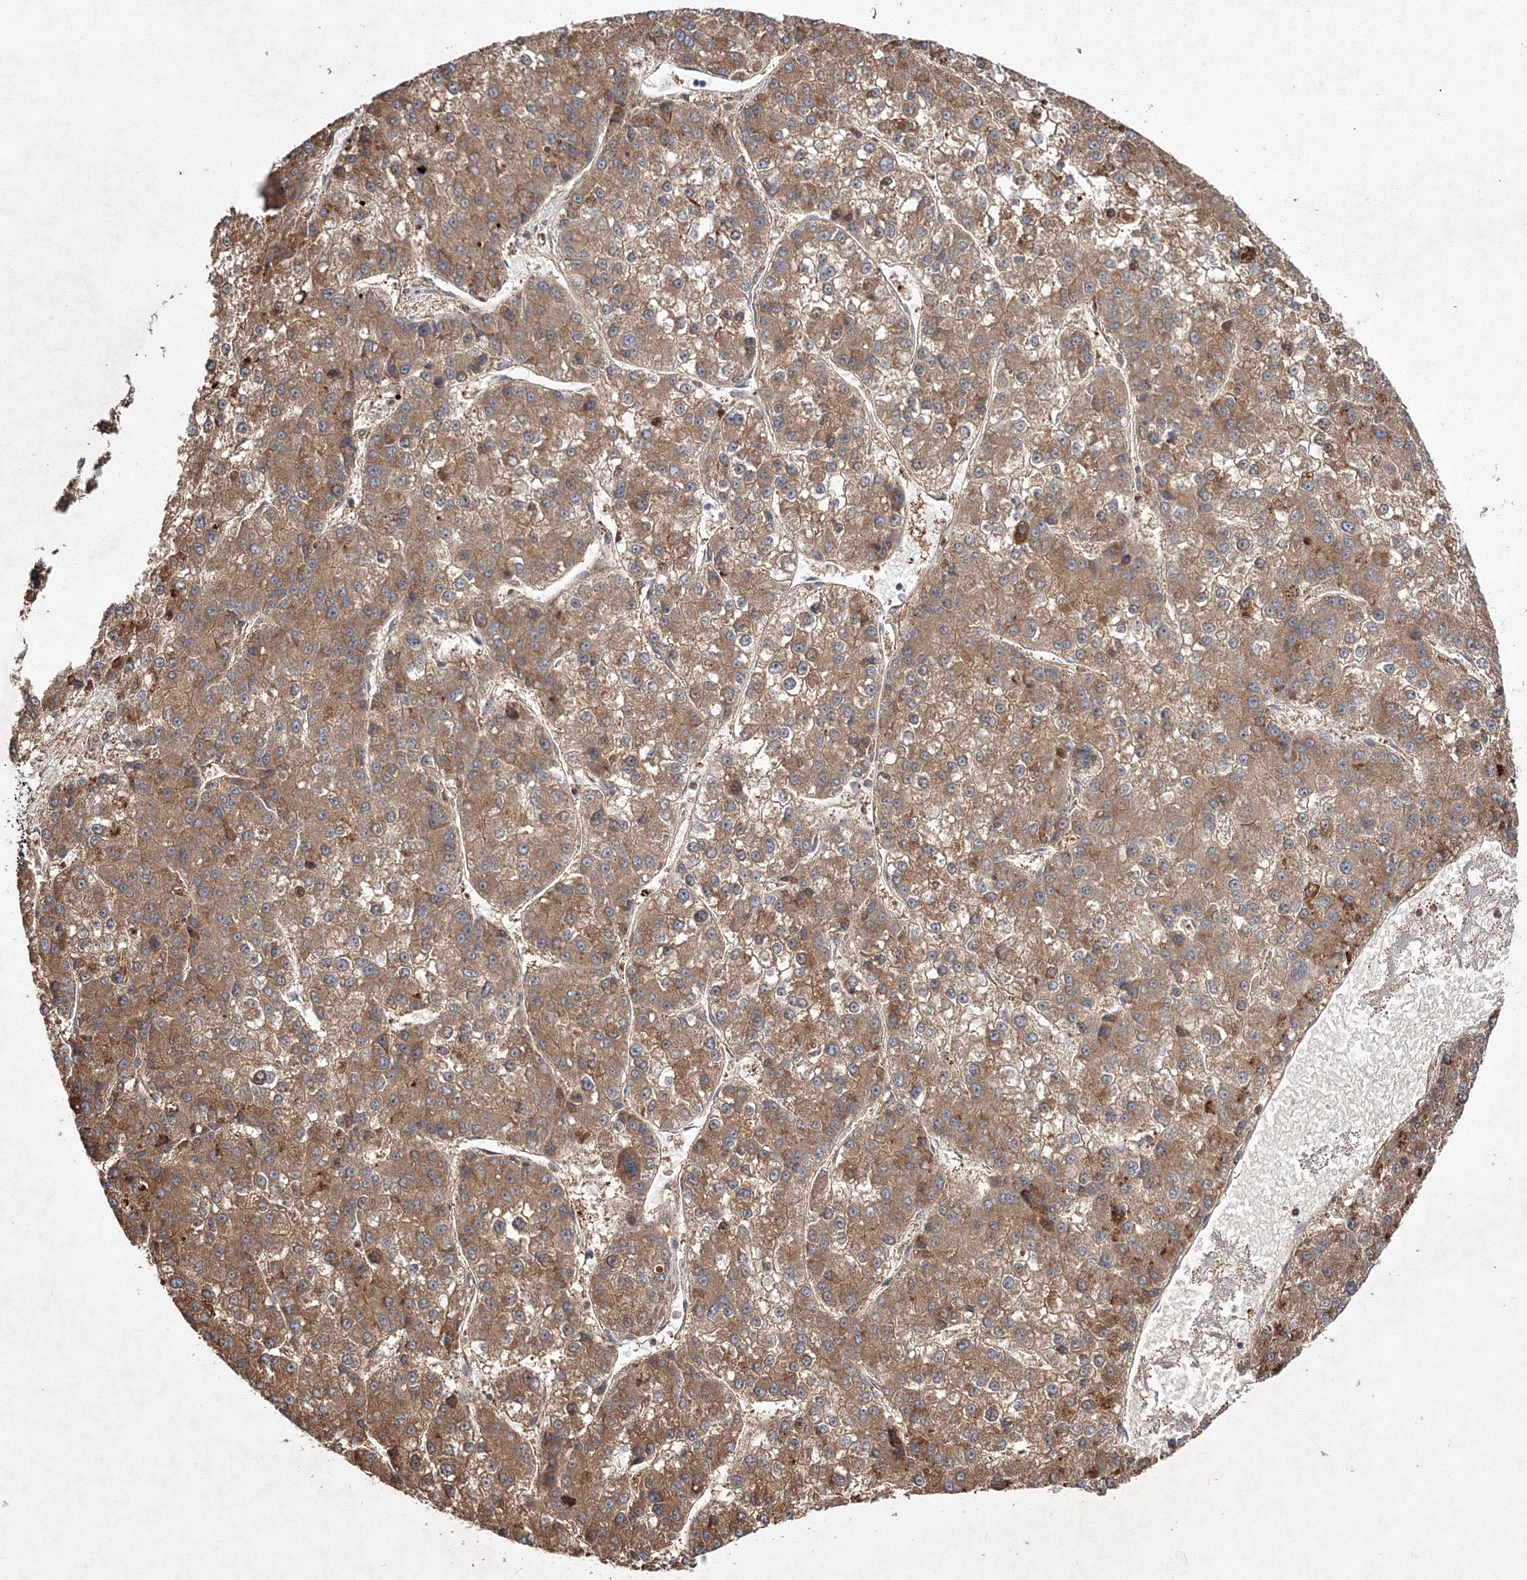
{"staining": {"intensity": "moderate", "quantity": ">75%", "location": "cytoplasmic/membranous"}, "tissue": "liver cancer", "cell_type": "Tumor cells", "image_type": "cancer", "snomed": [{"axis": "morphology", "description": "Carcinoma, Hepatocellular, NOS"}, {"axis": "topography", "description": "Liver"}], "caption": "Brown immunohistochemical staining in human liver hepatocellular carcinoma reveals moderate cytoplasmic/membranous positivity in about >75% of tumor cells.", "gene": "RANBP3L", "patient": {"sex": "female", "age": 73}}